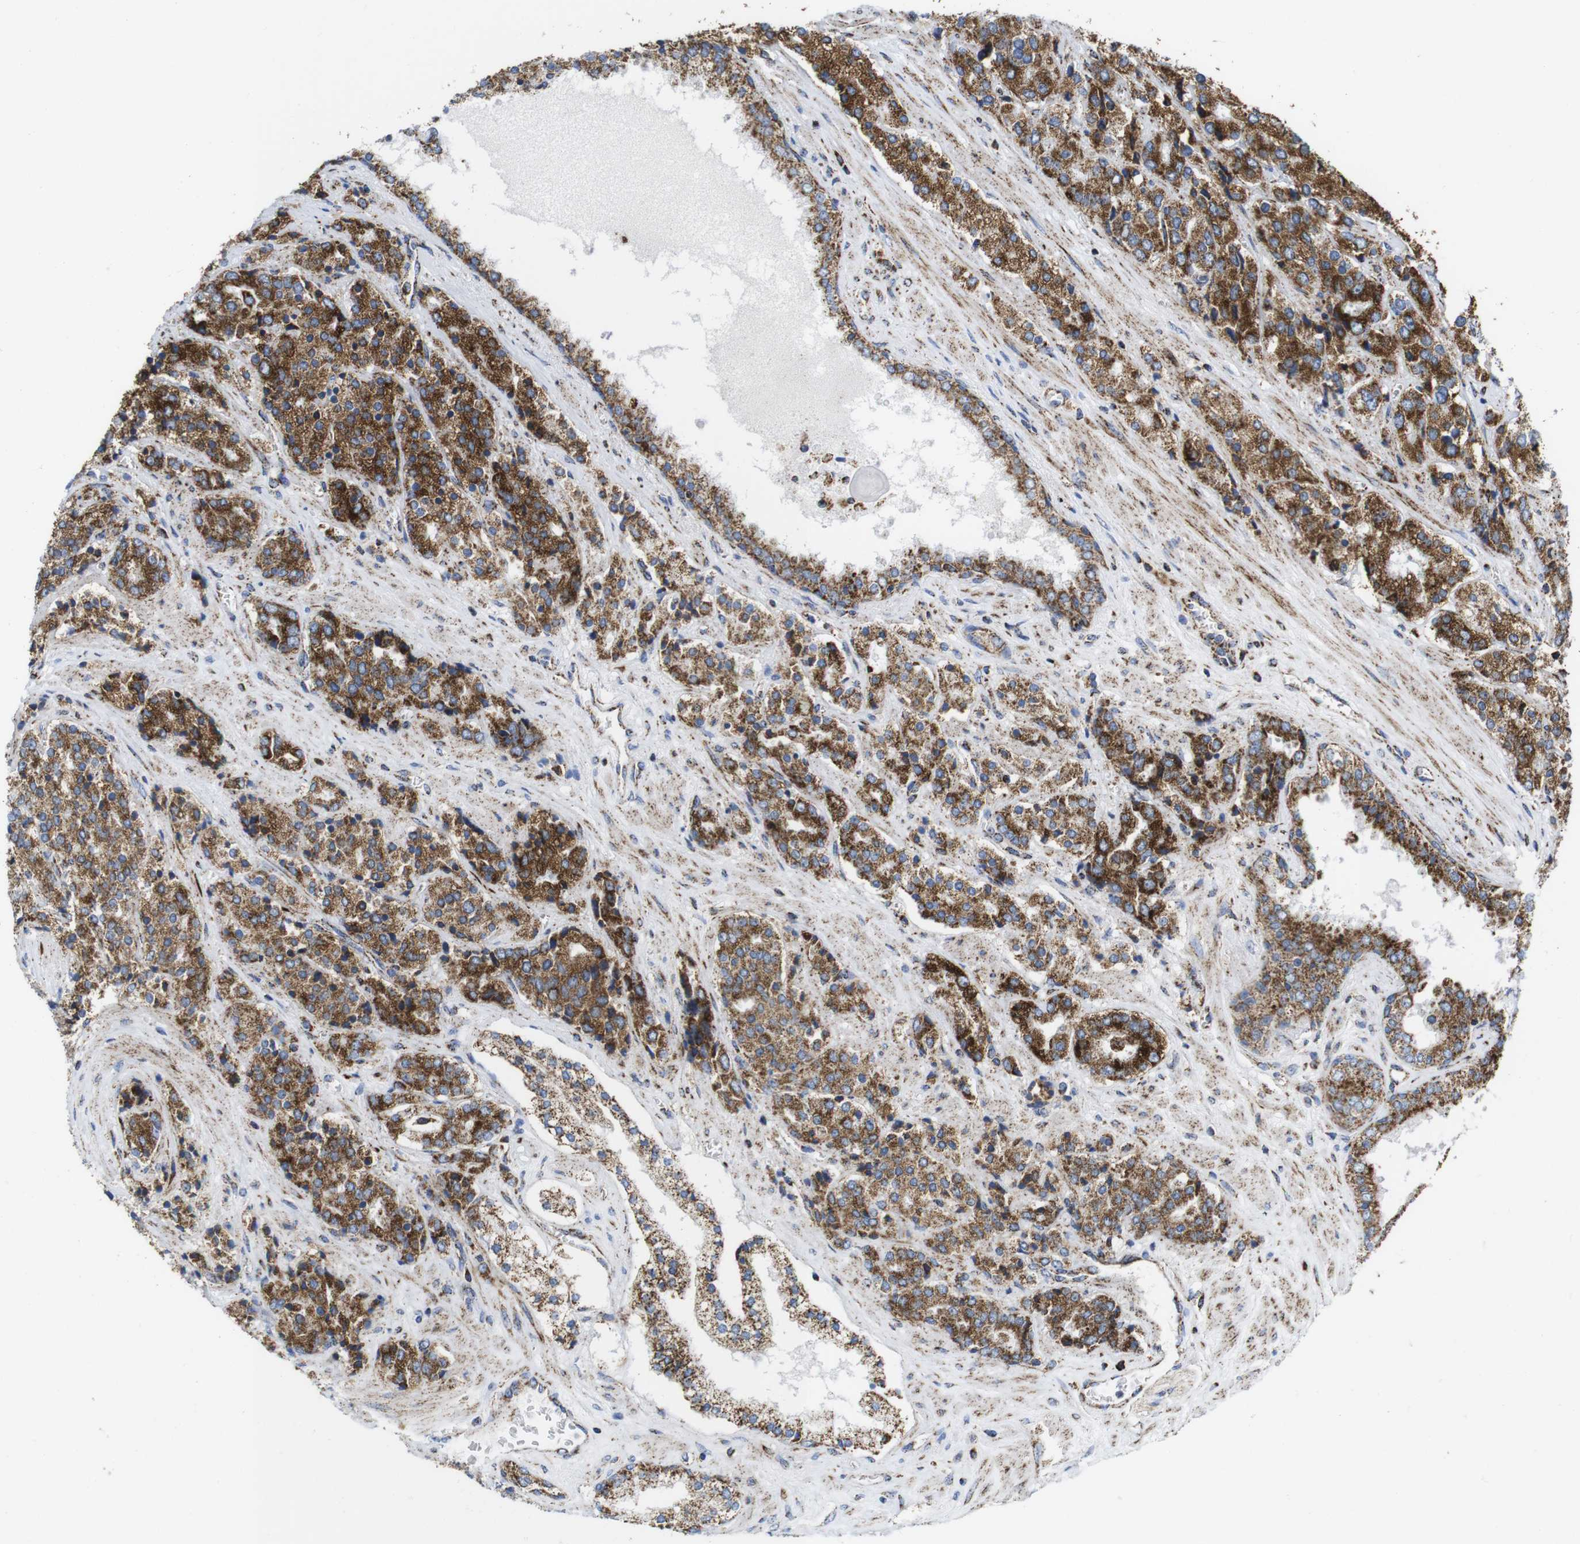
{"staining": {"intensity": "strong", "quantity": ">75%", "location": "cytoplasmic/membranous"}, "tissue": "prostate cancer", "cell_type": "Tumor cells", "image_type": "cancer", "snomed": [{"axis": "morphology", "description": "Adenocarcinoma, High grade"}, {"axis": "topography", "description": "Prostate"}], "caption": "A photomicrograph of human high-grade adenocarcinoma (prostate) stained for a protein displays strong cytoplasmic/membranous brown staining in tumor cells.", "gene": "TMEM192", "patient": {"sex": "male", "age": 71}}